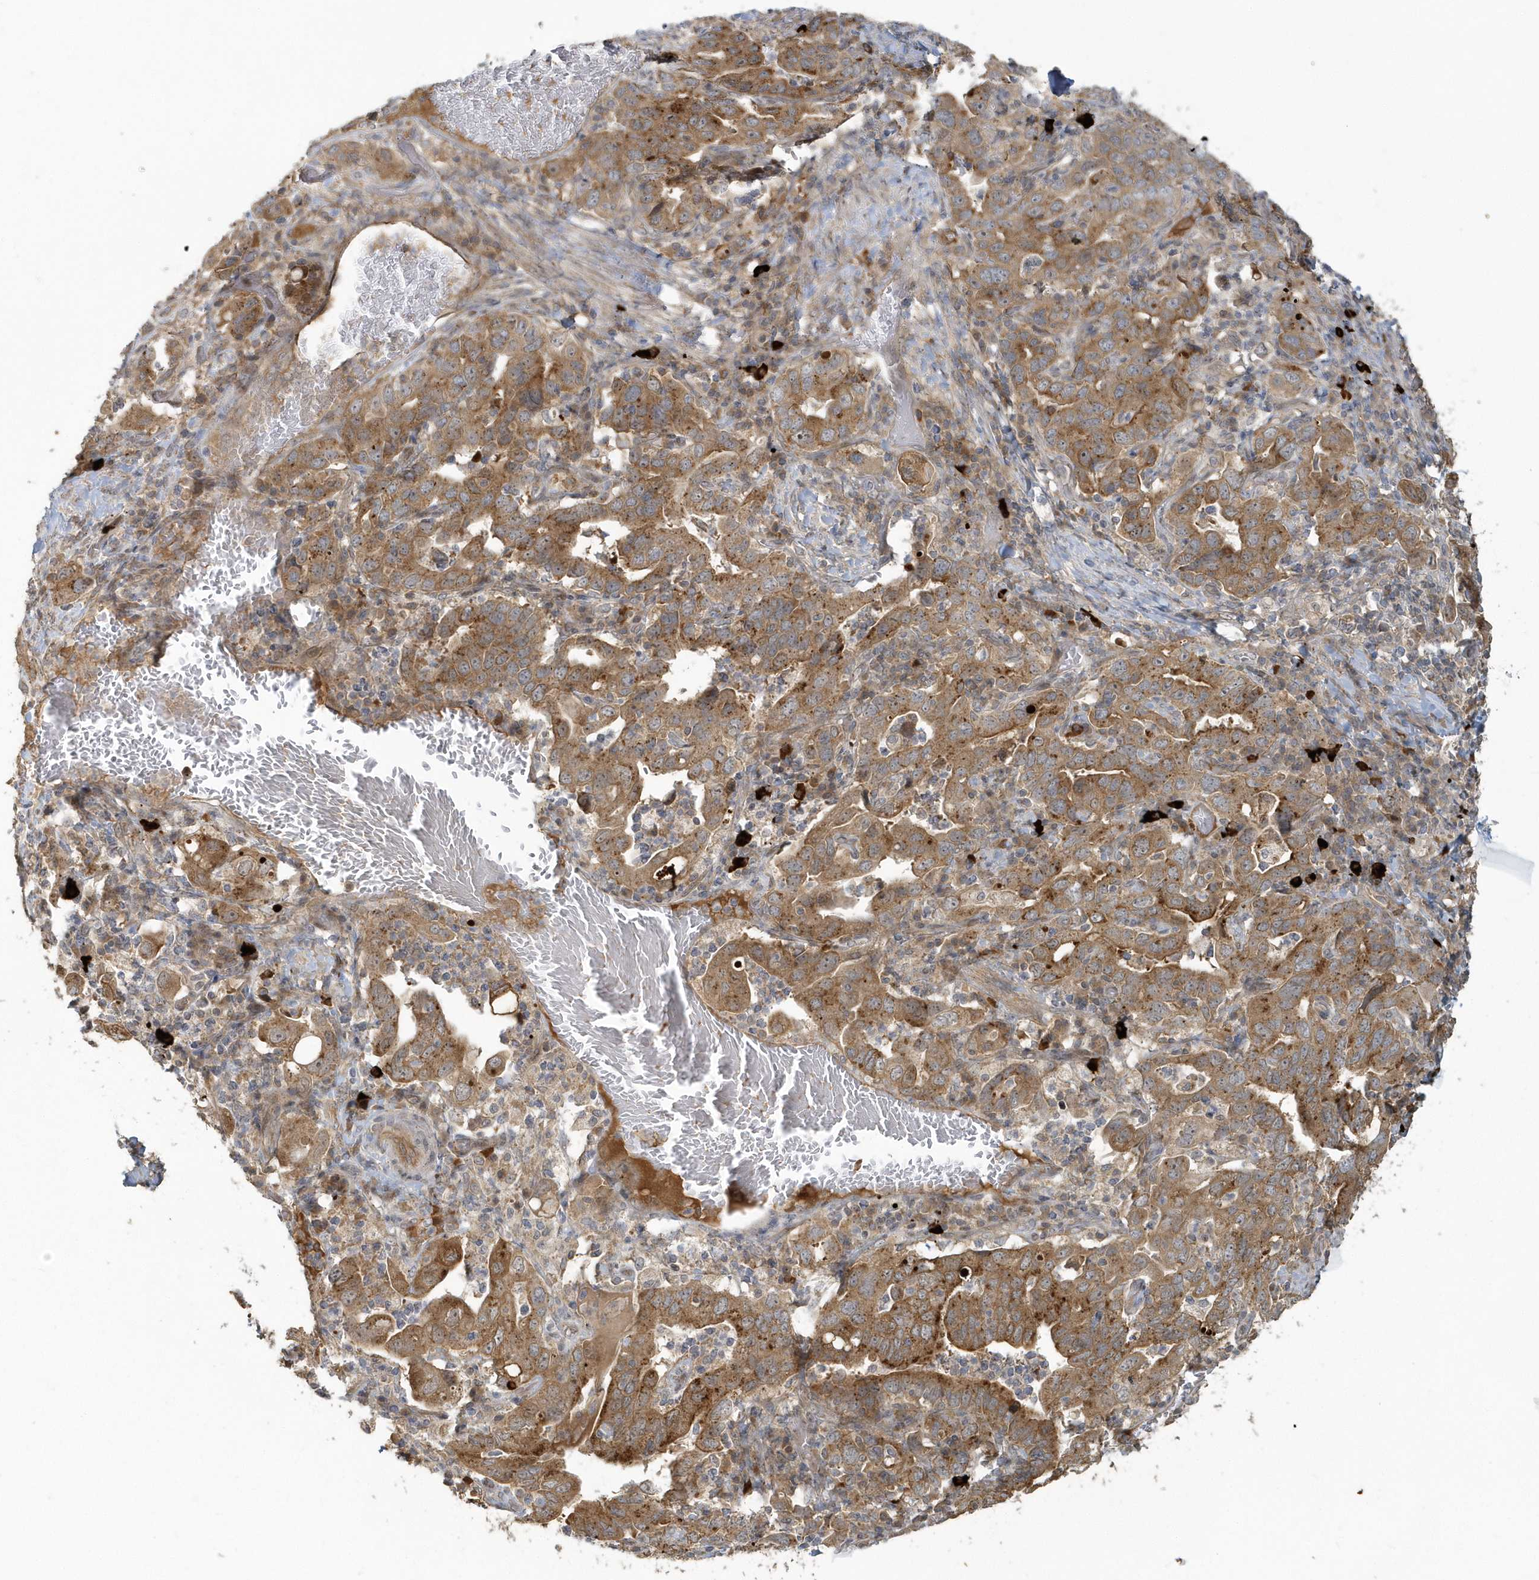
{"staining": {"intensity": "moderate", "quantity": ">75%", "location": "cytoplasmic/membranous"}, "tissue": "stomach cancer", "cell_type": "Tumor cells", "image_type": "cancer", "snomed": [{"axis": "morphology", "description": "Adenocarcinoma, NOS"}, {"axis": "topography", "description": "Stomach, upper"}], "caption": "A brown stain shows moderate cytoplasmic/membranous expression of a protein in human adenocarcinoma (stomach) tumor cells. (Stains: DAB in brown, nuclei in blue, Microscopy: brightfield microscopy at high magnification).", "gene": "STIM2", "patient": {"sex": "male", "age": 62}}